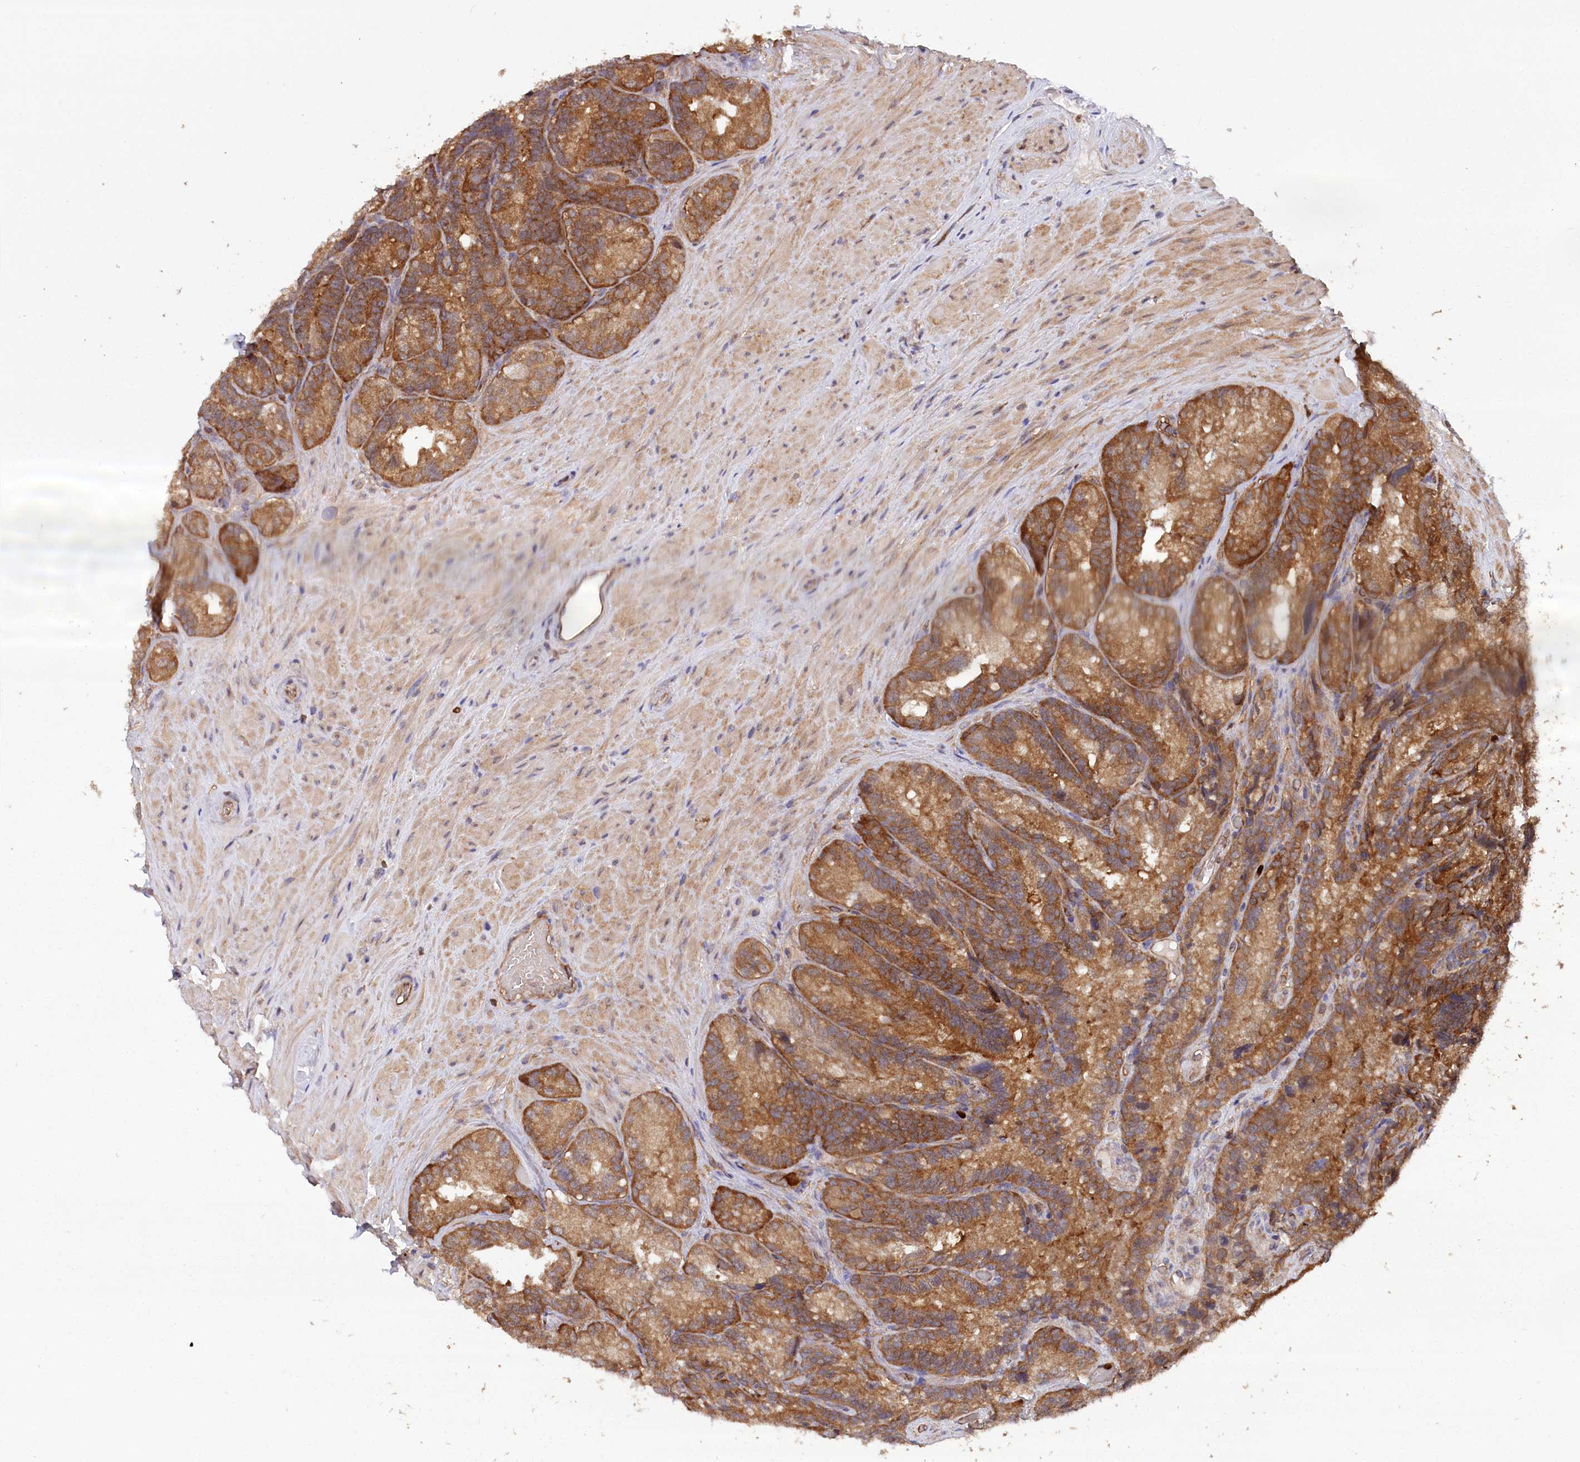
{"staining": {"intensity": "moderate", "quantity": ">75%", "location": "cytoplasmic/membranous"}, "tissue": "seminal vesicle", "cell_type": "Glandular cells", "image_type": "normal", "snomed": [{"axis": "morphology", "description": "Normal tissue, NOS"}, {"axis": "topography", "description": "Seminal veicle"}], "caption": "IHC of unremarkable human seminal vesicle reveals medium levels of moderate cytoplasmic/membranous expression in about >75% of glandular cells.", "gene": "LSG1", "patient": {"sex": "male", "age": 60}}